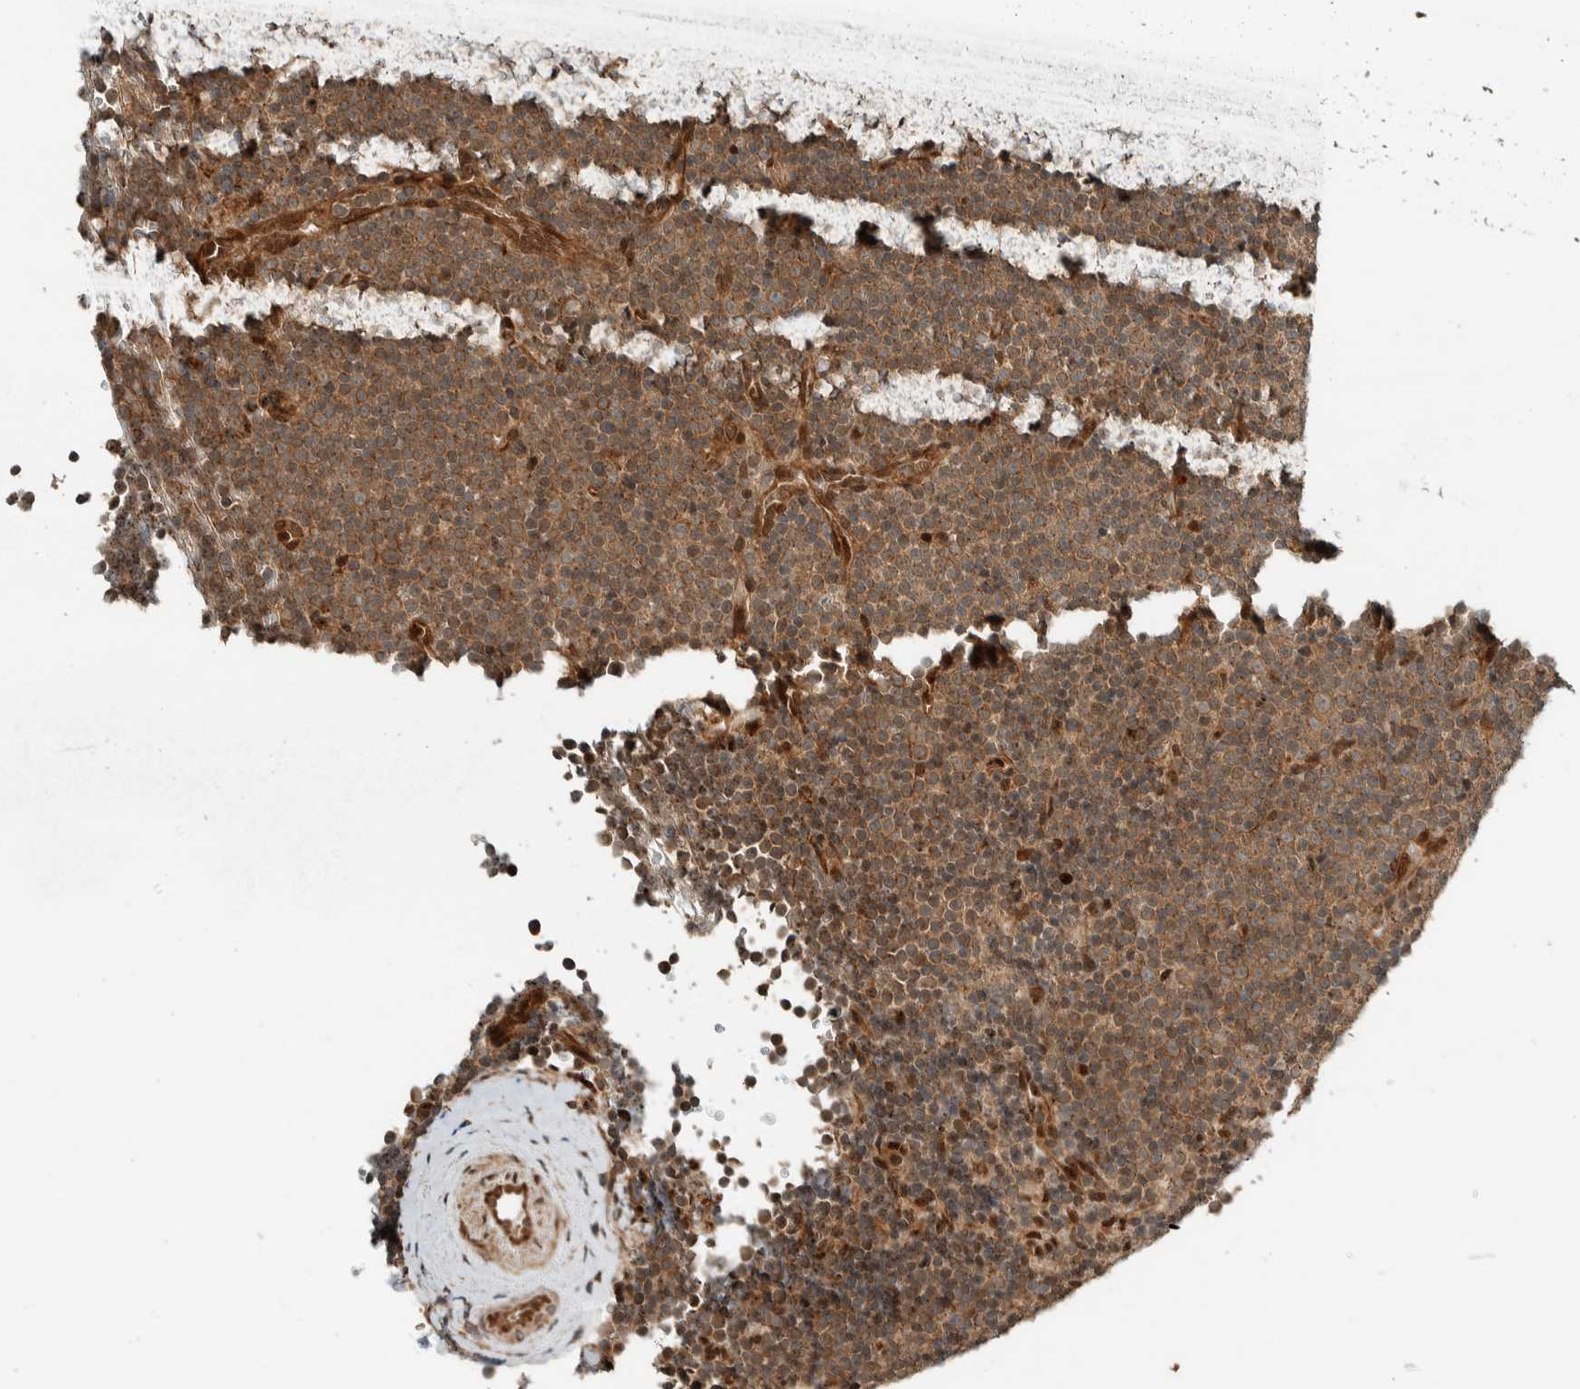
{"staining": {"intensity": "moderate", "quantity": ">75%", "location": "cytoplasmic/membranous"}, "tissue": "lymphoma", "cell_type": "Tumor cells", "image_type": "cancer", "snomed": [{"axis": "morphology", "description": "Malignant lymphoma, non-Hodgkin's type, Low grade"}, {"axis": "topography", "description": "Lymph node"}], "caption": "This micrograph reveals IHC staining of low-grade malignant lymphoma, non-Hodgkin's type, with medium moderate cytoplasmic/membranous expression in approximately >75% of tumor cells.", "gene": "STXBP4", "patient": {"sex": "female", "age": 67}}